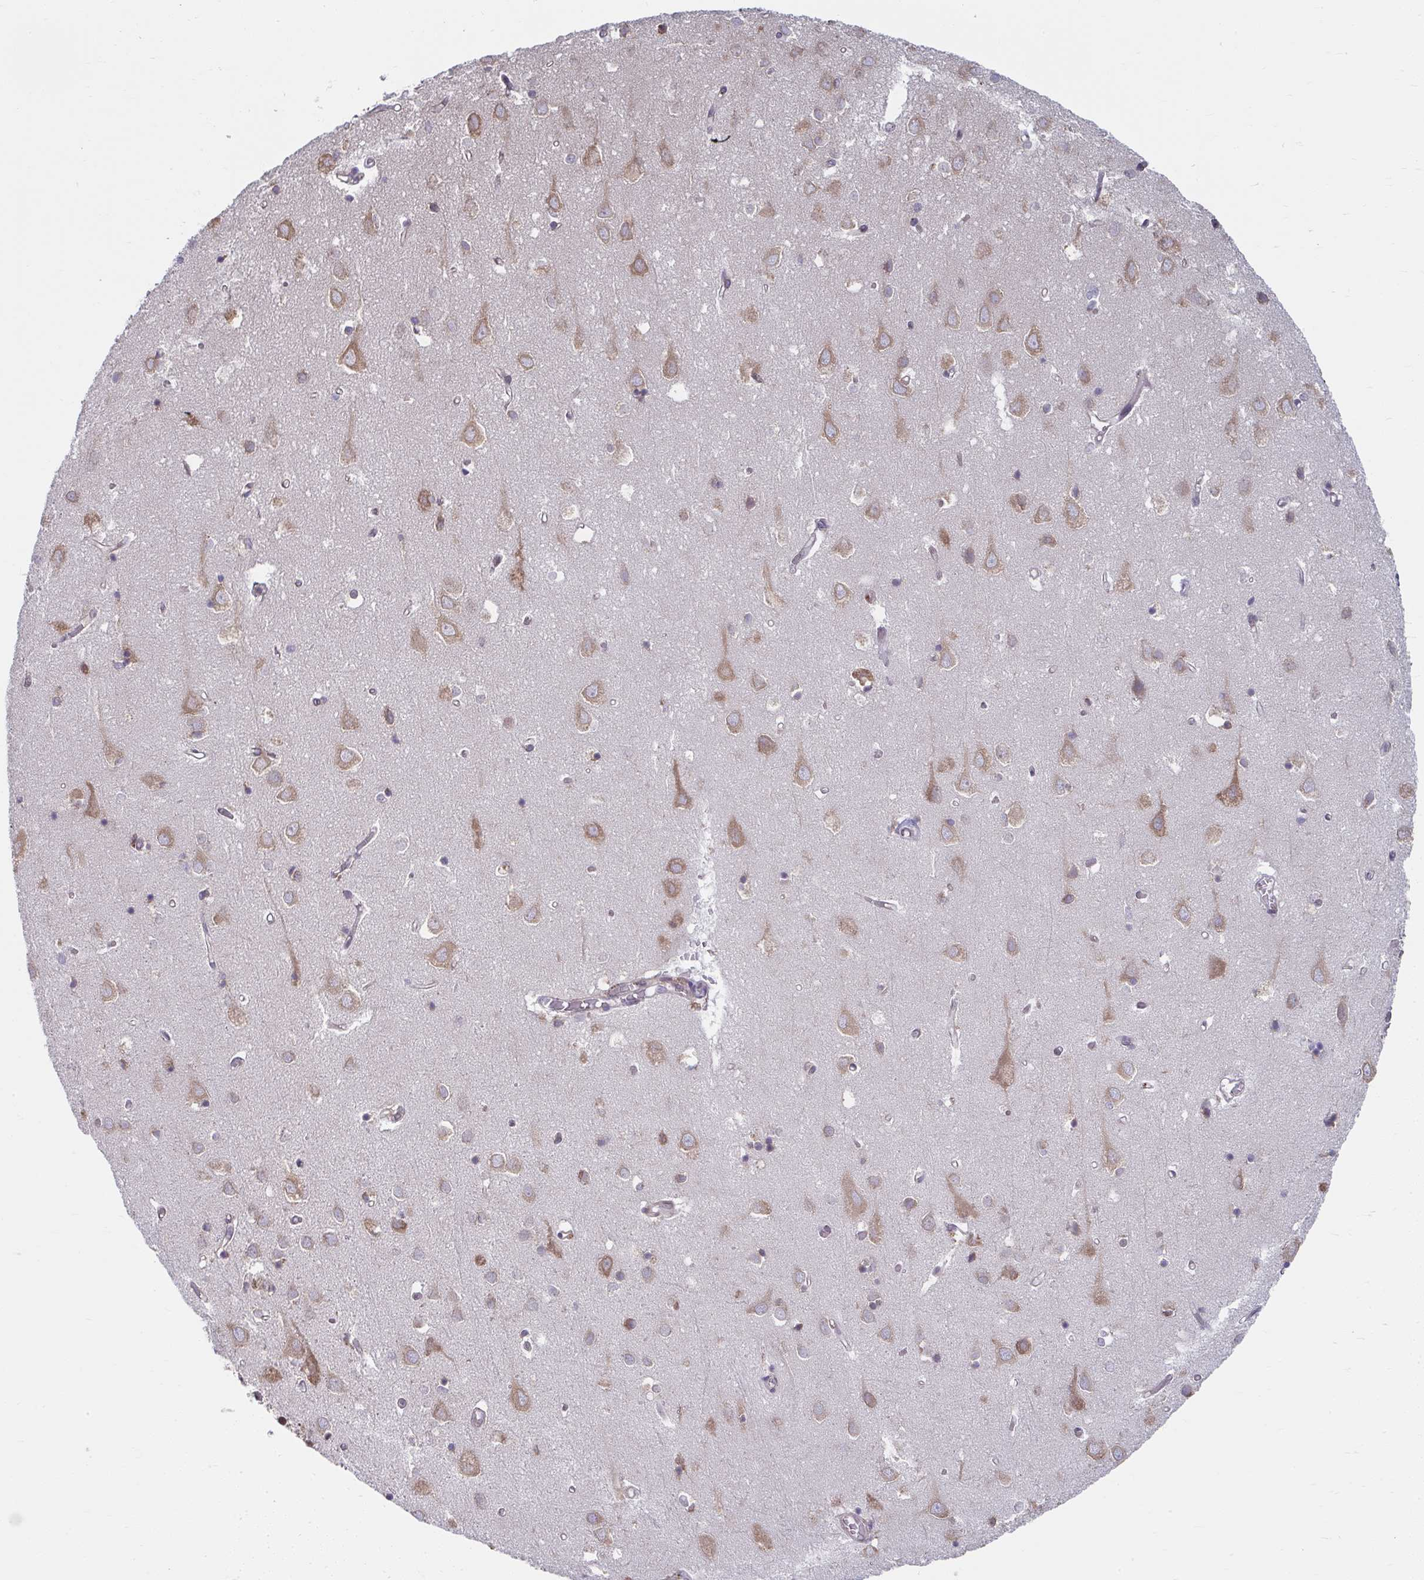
{"staining": {"intensity": "negative", "quantity": "none", "location": "none"}, "tissue": "cerebral cortex", "cell_type": "Endothelial cells", "image_type": "normal", "snomed": [{"axis": "morphology", "description": "Normal tissue, NOS"}, {"axis": "topography", "description": "Cerebral cortex"}], "caption": "A micrograph of cerebral cortex stained for a protein reveals no brown staining in endothelial cells. (DAB (3,3'-diaminobenzidine) immunohistochemistry visualized using brightfield microscopy, high magnification).", "gene": "NMNAT1", "patient": {"sex": "male", "age": 70}}